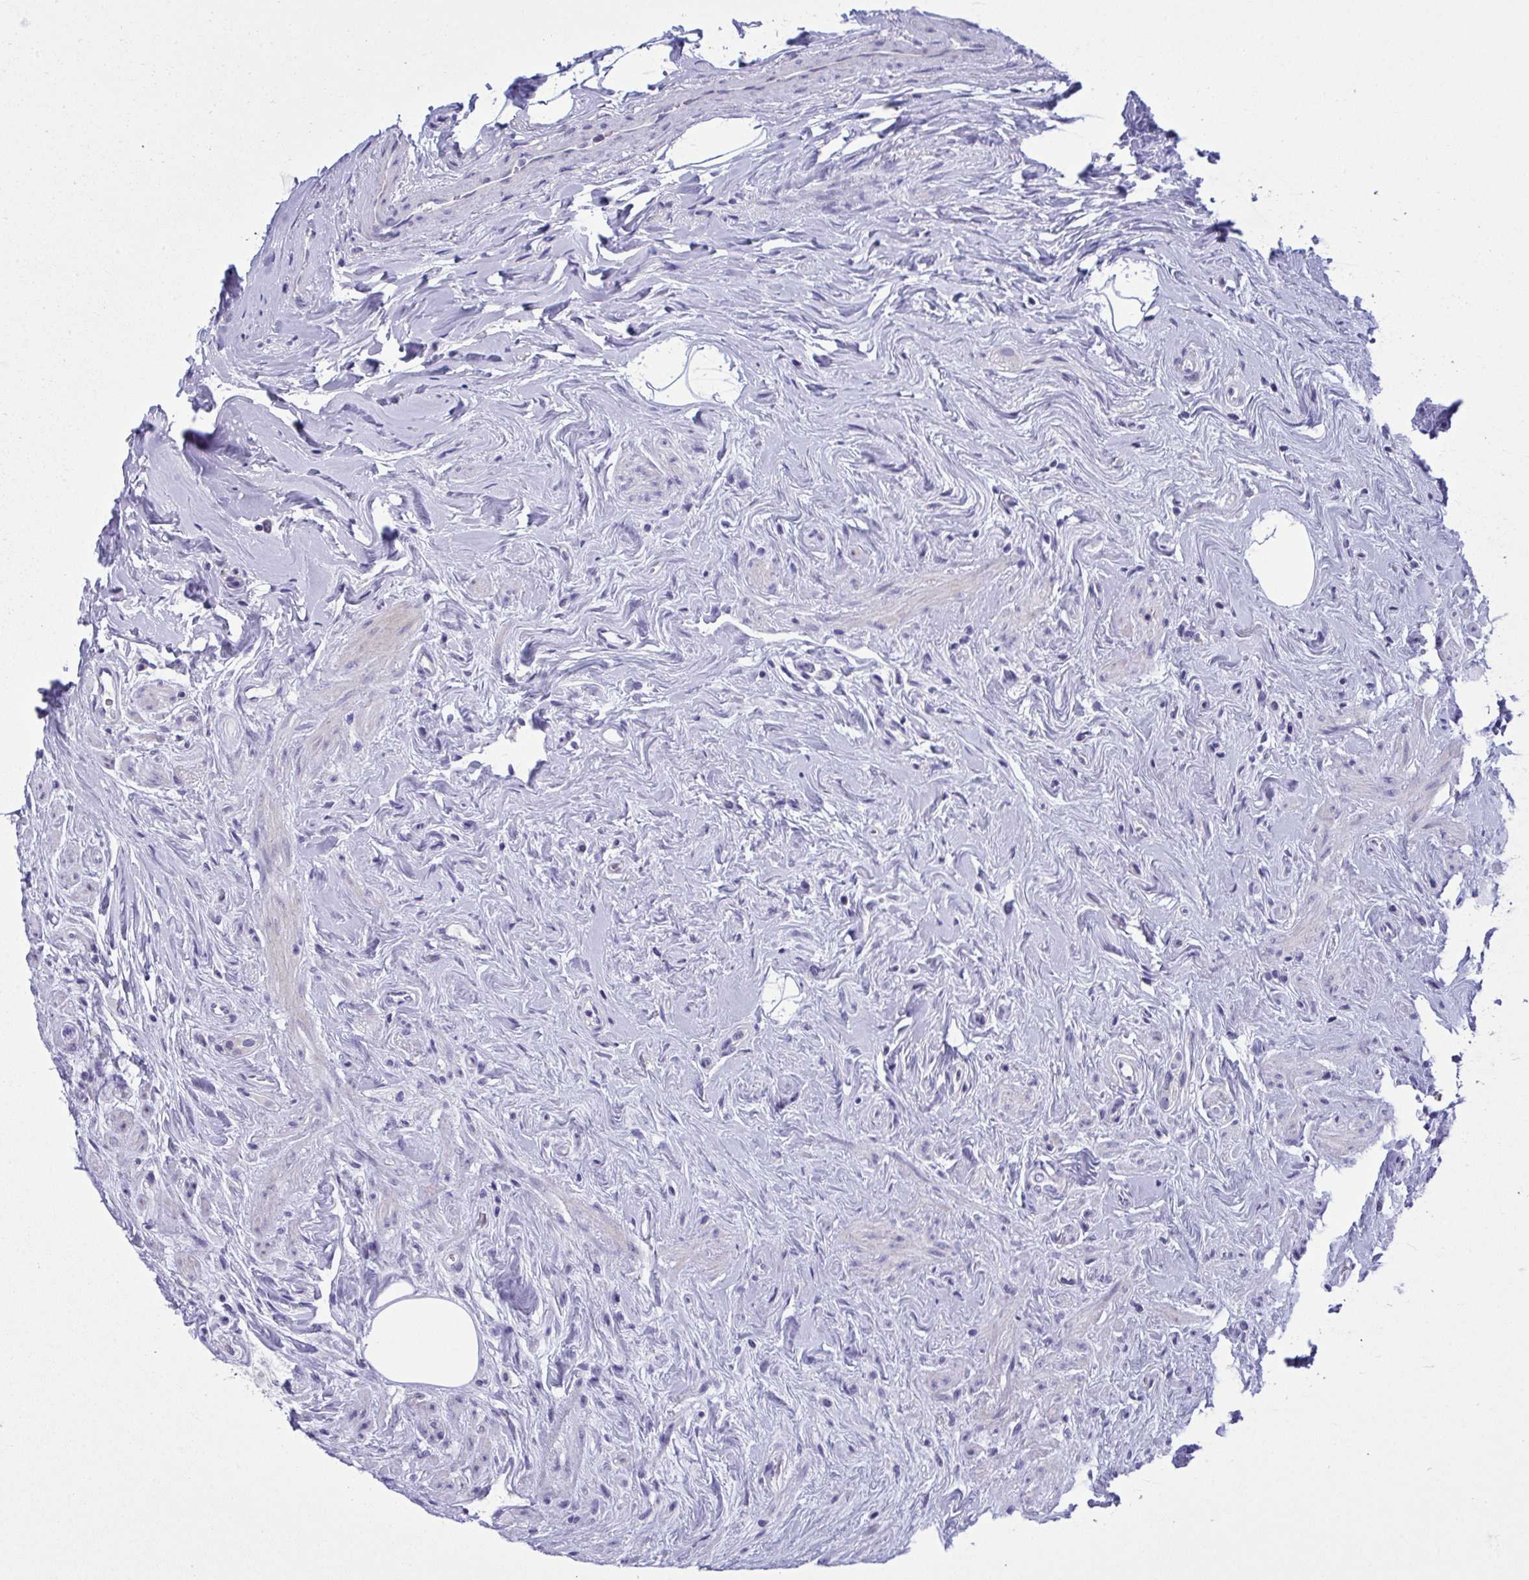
{"staining": {"intensity": "negative", "quantity": "none", "location": "none"}, "tissue": "carcinoid", "cell_type": "Tumor cells", "image_type": "cancer", "snomed": [{"axis": "morphology", "description": "Carcinoid, malignant, NOS"}, {"axis": "topography", "description": "Small intestine"}], "caption": "DAB (3,3'-diaminobenzidine) immunohistochemical staining of human malignant carcinoid demonstrates no significant expression in tumor cells. The staining was performed using DAB to visualize the protein expression in brown, while the nuclei were stained in blue with hematoxylin (Magnification: 20x).", "gene": "WDR97", "patient": {"sex": "female", "age": 73}}